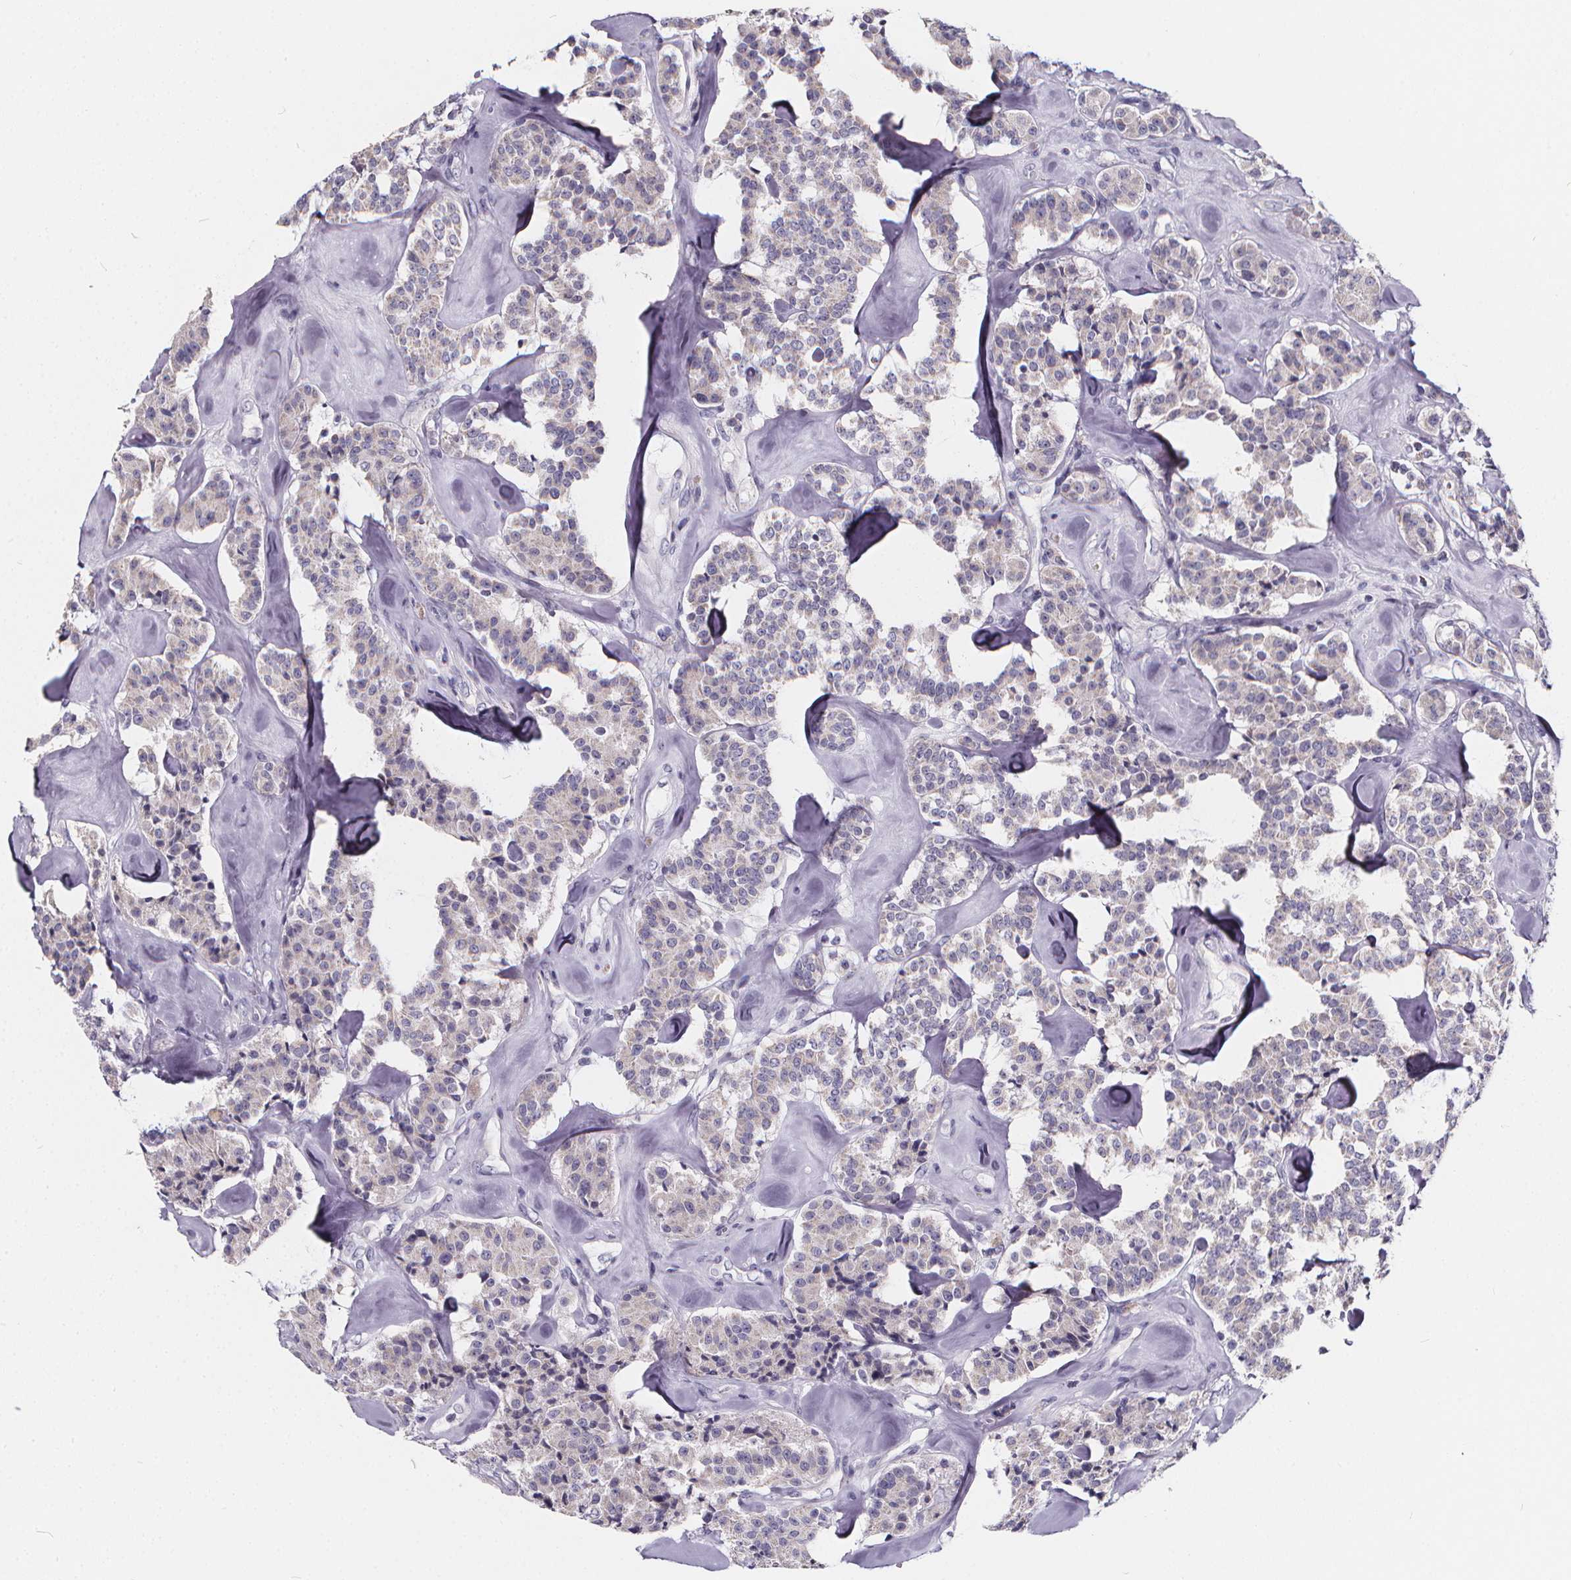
{"staining": {"intensity": "negative", "quantity": "none", "location": "none"}, "tissue": "carcinoid", "cell_type": "Tumor cells", "image_type": "cancer", "snomed": [{"axis": "morphology", "description": "Carcinoid, malignant, NOS"}, {"axis": "topography", "description": "Pancreas"}], "caption": "The micrograph demonstrates no significant expression in tumor cells of malignant carcinoid.", "gene": "SPEF2", "patient": {"sex": "male", "age": 41}}